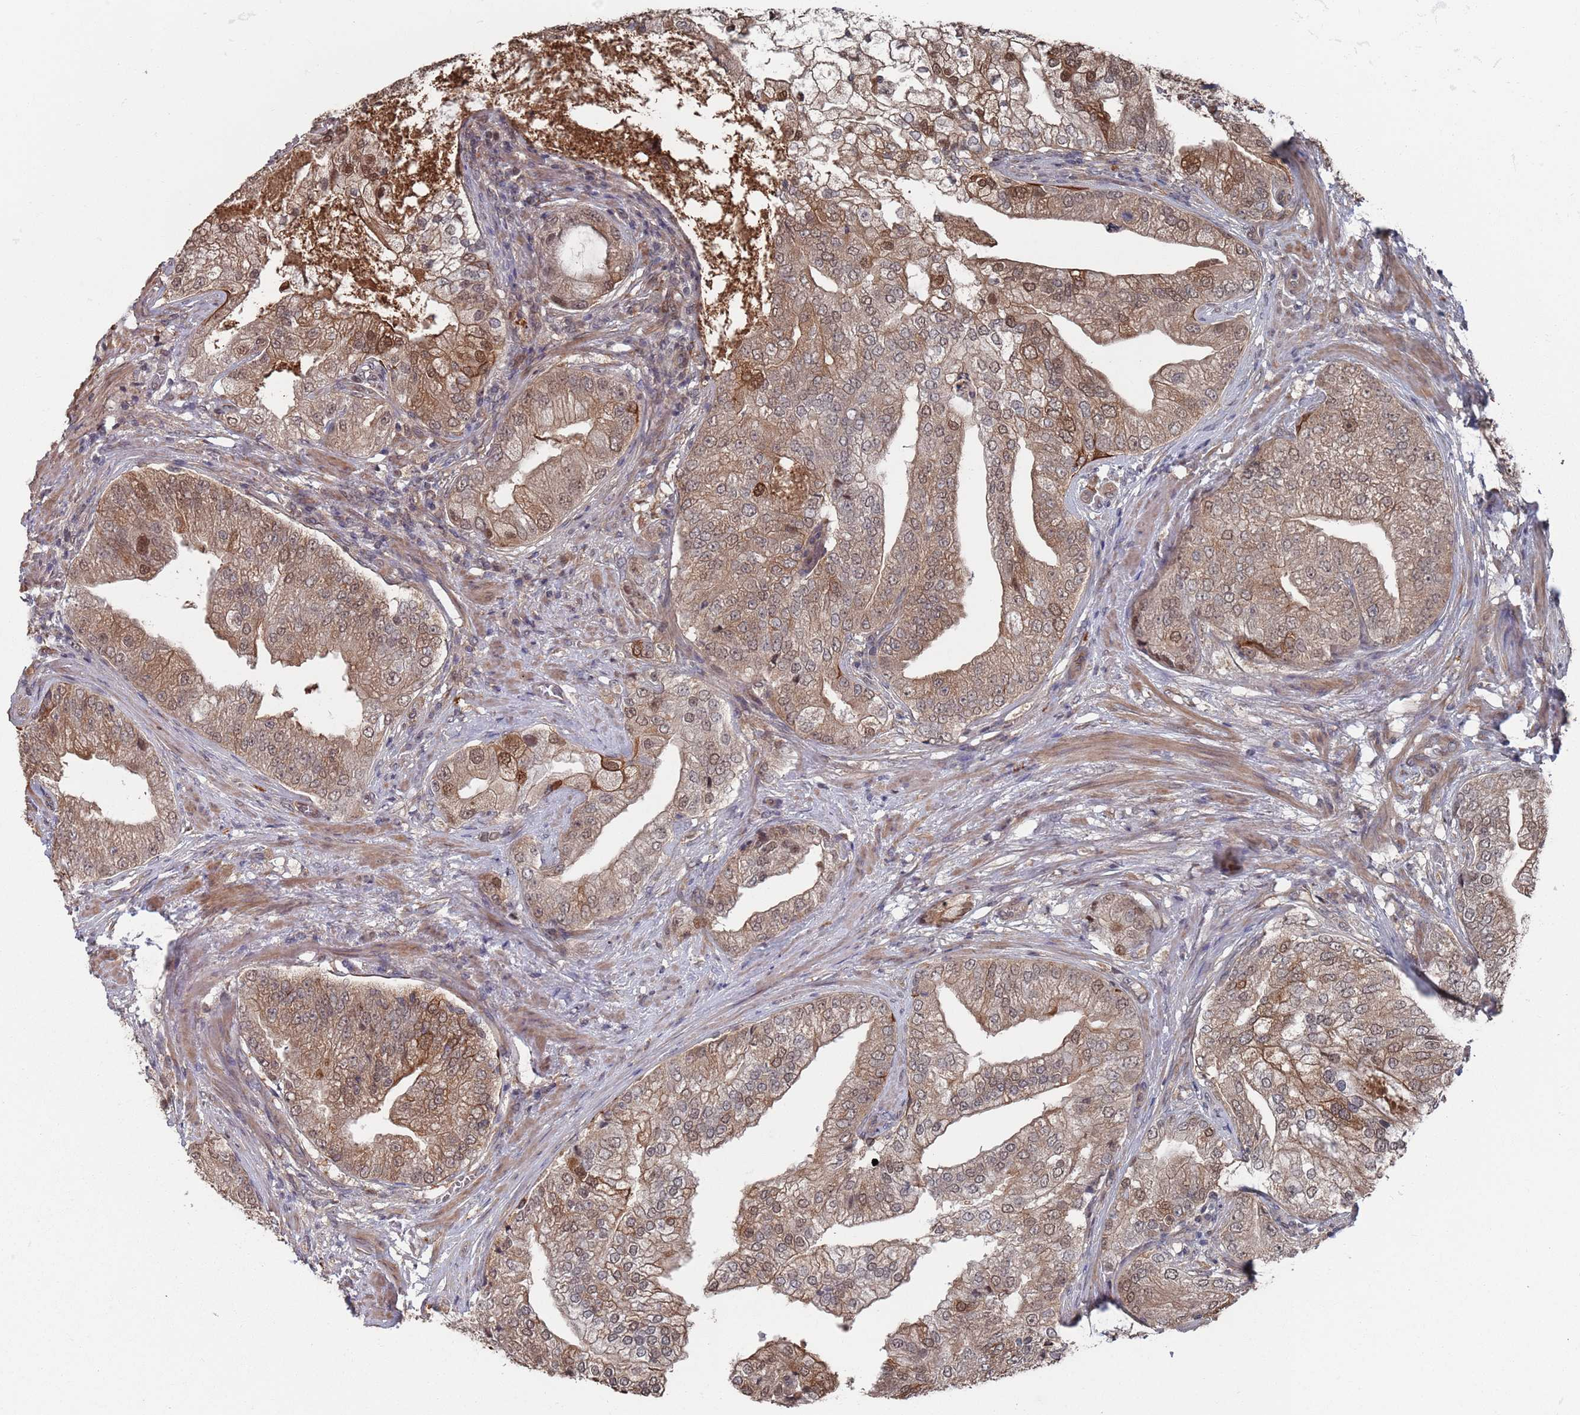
{"staining": {"intensity": "moderate", "quantity": ">75%", "location": "cytoplasmic/membranous,nuclear"}, "tissue": "prostate cancer", "cell_type": "Tumor cells", "image_type": "cancer", "snomed": [{"axis": "morphology", "description": "Adenocarcinoma, High grade"}, {"axis": "topography", "description": "Prostate"}], "caption": "Brown immunohistochemical staining in prostate cancer shows moderate cytoplasmic/membranous and nuclear positivity in approximately >75% of tumor cells.", "gene": "DGKD", "patient": {"sex": "male", "age": 70}}